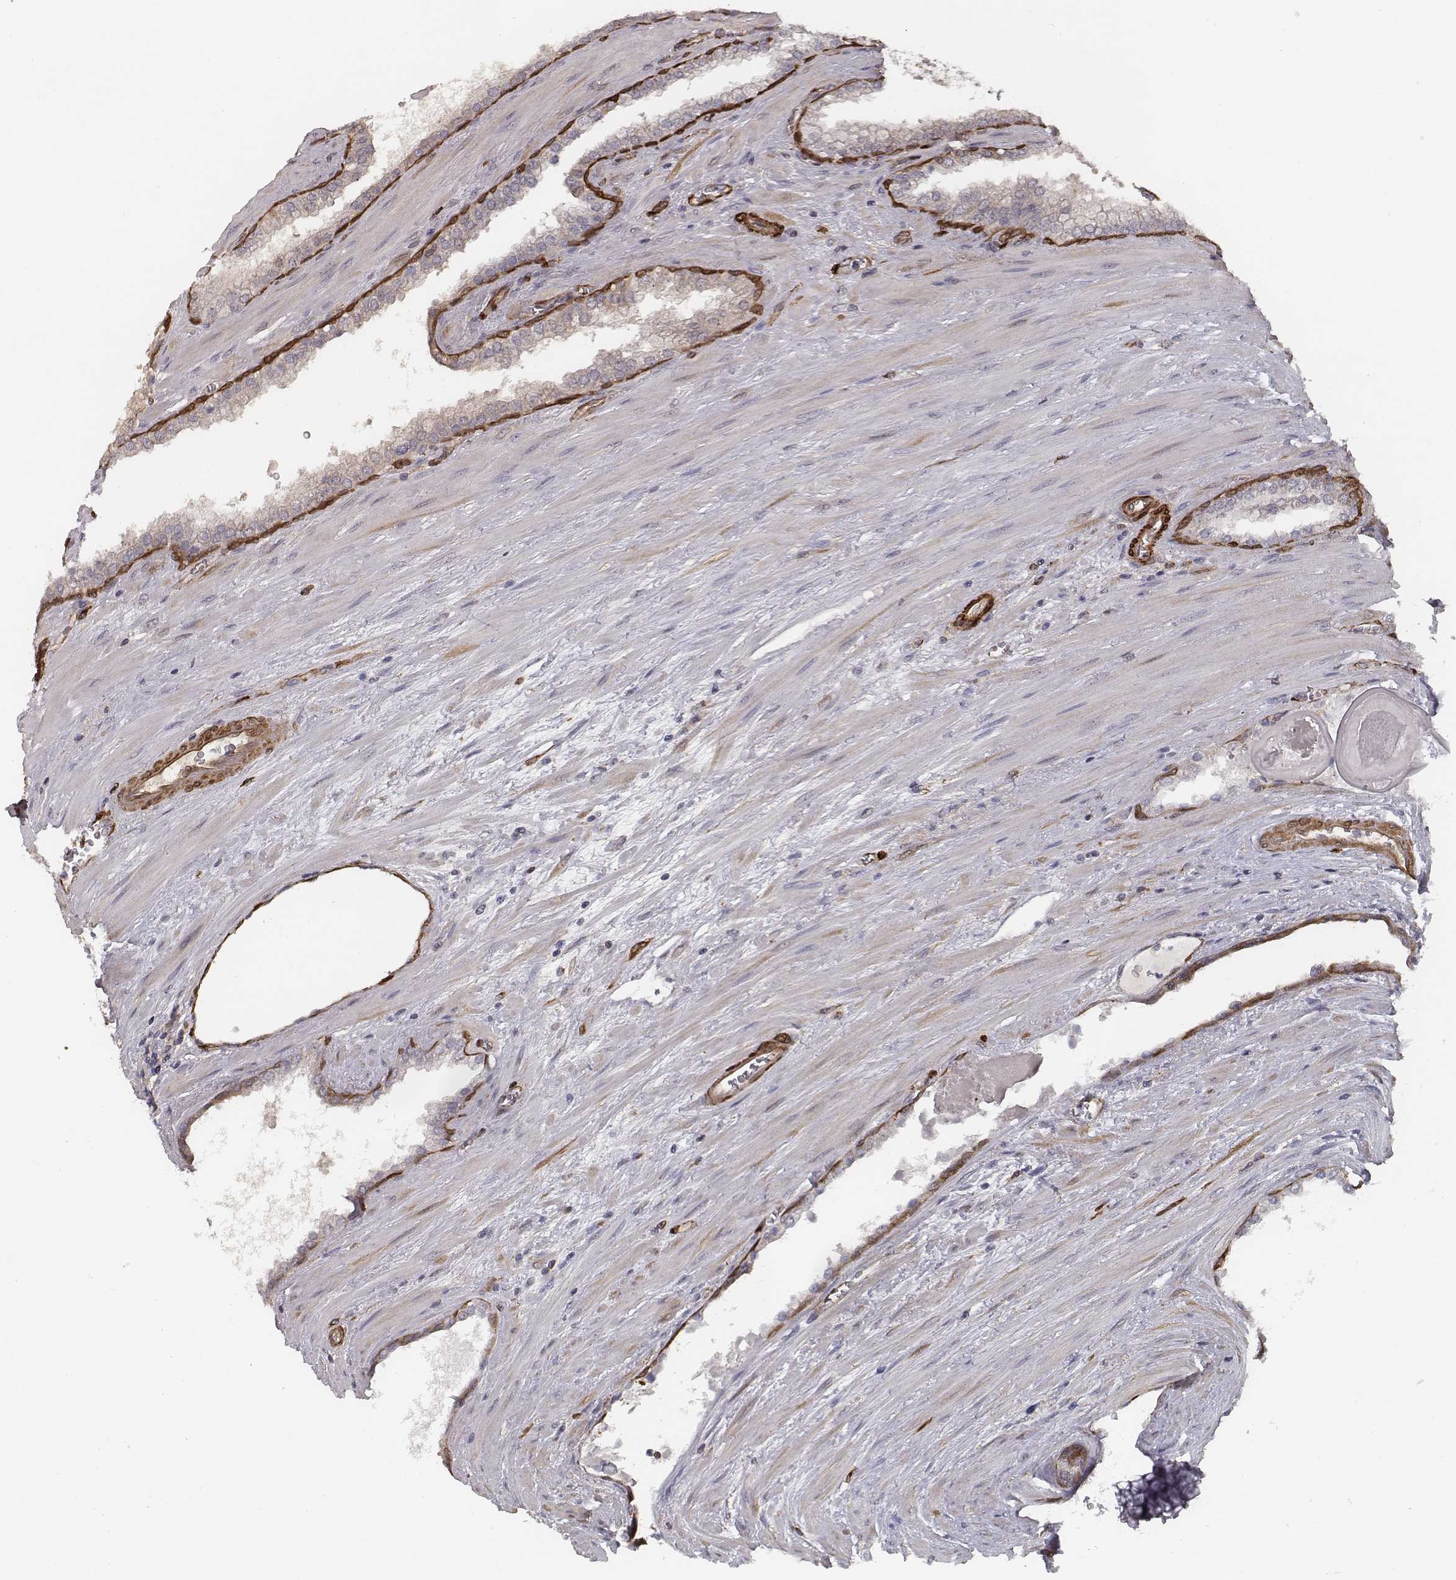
{"staining": {"intensity": "moderate", "quantity": "<25%", "location": "cytoplasmic/membranous"}, "tissue": "prostate cancer", "cell_type": "Tumor cells", "image_type": "cancer", "snomed": [{"axis": "morphology", "description": "Adenocarcinoma, NOS"}, {"axis": "topography", "description": "Prostate"}], "caption": "Protein expression analysis of prostate cancer (adenocarcinoma) displays moderate cytoplasmic/membranous expression in about <25% of tumor cells.", "gene": "ISYNA1", "patient": {"sex": "male", "age": 67}}